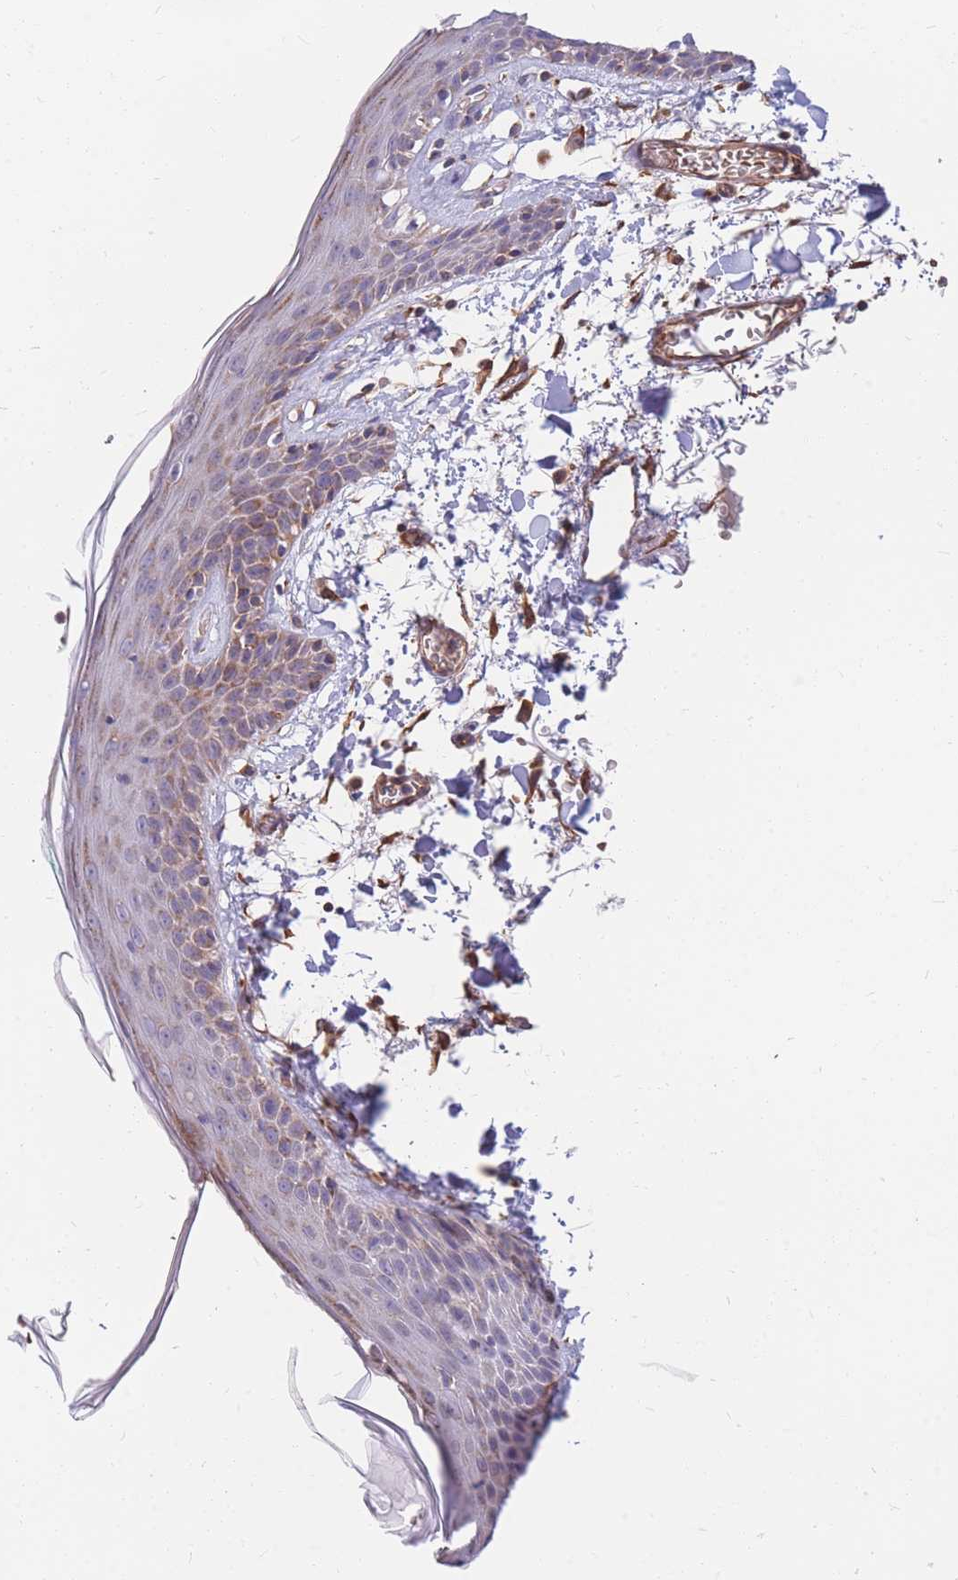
{"staining": {"intensity": "weak", "quantity": "<25%", "location": "cytoplasmic/membranous"}, "tissue": "skin", "cell_type": "Fibroblasts", "image_type": "normal", "snomed": [{"axis": "morphology", "description": "Normal tissue, NOS"}, {"axis": "topography", "description": "Skin"}], "caption": "DAB immunohistochemical staining of unremarkable skin displays no significant positivity in fibroblasts. The staining was performed using DAB (3,3'-diaminobenzidine) to visualize the protein expression in brown, while the nuclei were stained in blue with hematoxylin (Magnification: 20x).", "gene": "MRPS9", "patient": {"sex": "male", "age": 79}}